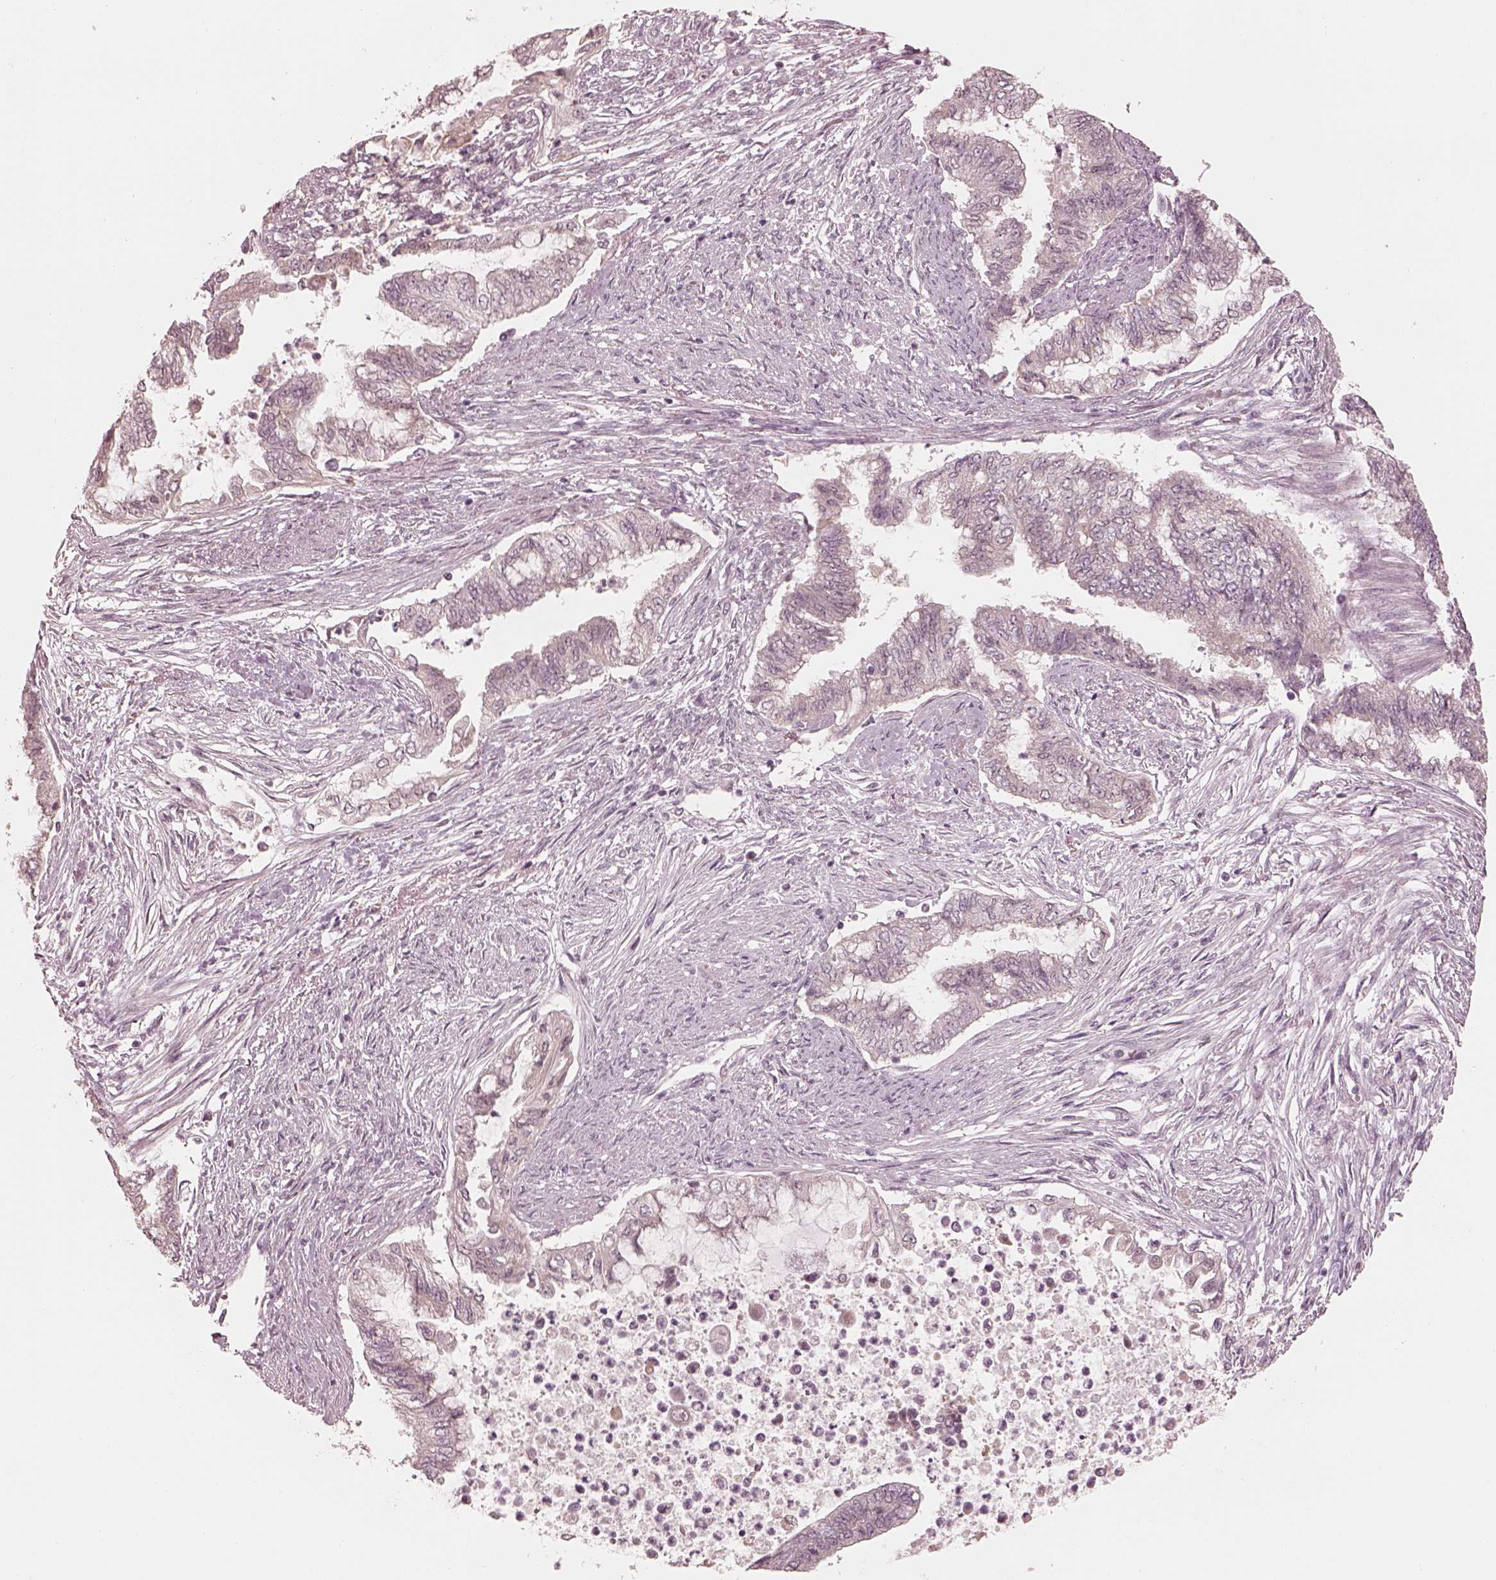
{"staining": {"intensity": "negative", "quantity": "none", "location": "none"}, "tissue": "endometrial cancer", "cell_type": "Tumor cells", "image_type": "cancer", "snomed": [{"axis": "morphology", "description": "Adenocarcinoma, NOS"}, {"axis": "topography", "description": "Endometrium"}], "caption": "IHC of endometrial adenocarcinoma demonstrates no positivity in tumor cells.", "gene": "IQCB1", "patient": {"sex": "female", "age": 65}}